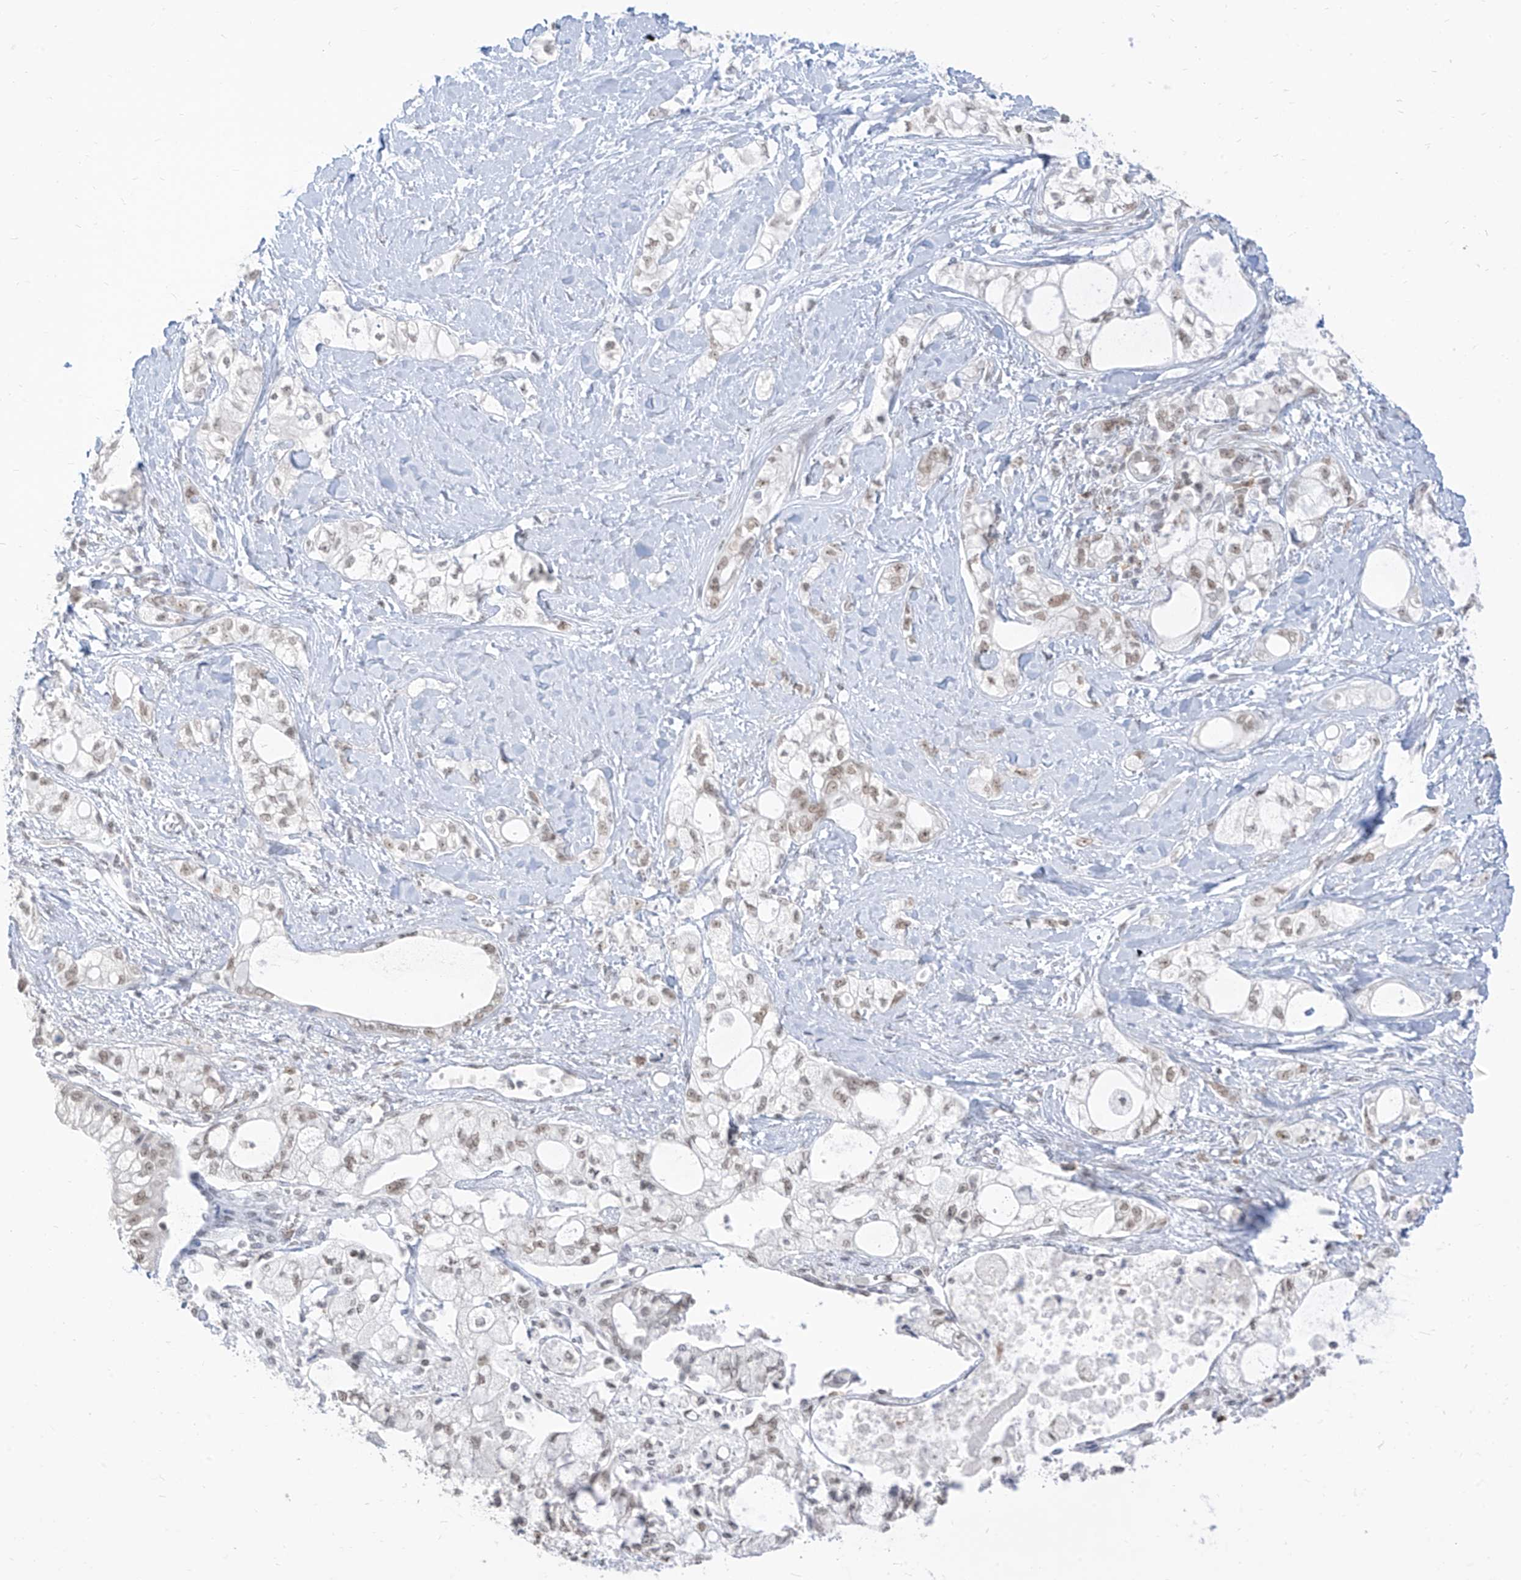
{"staining": {"intensity": "weak", "quantity": "25%-75%", "location": "nuclear"}, "tissue": "pancreatic cancer", "cell_type": "Tumor cells", "image_type": "cancer", "snomed": [{"axis": "morphology", "description": "Adenocarcinoma, NOS"}, {"axis": "topography", "description": "Pancreas"}], "caption": "Immunohistochemical staining of pancreatic cancer demonstrates weak nuclear protein expression in approximately 25%-75% of tumor cells.", "gene": "SUPT5H", "patient": {"sex": "male", "age": 70}}